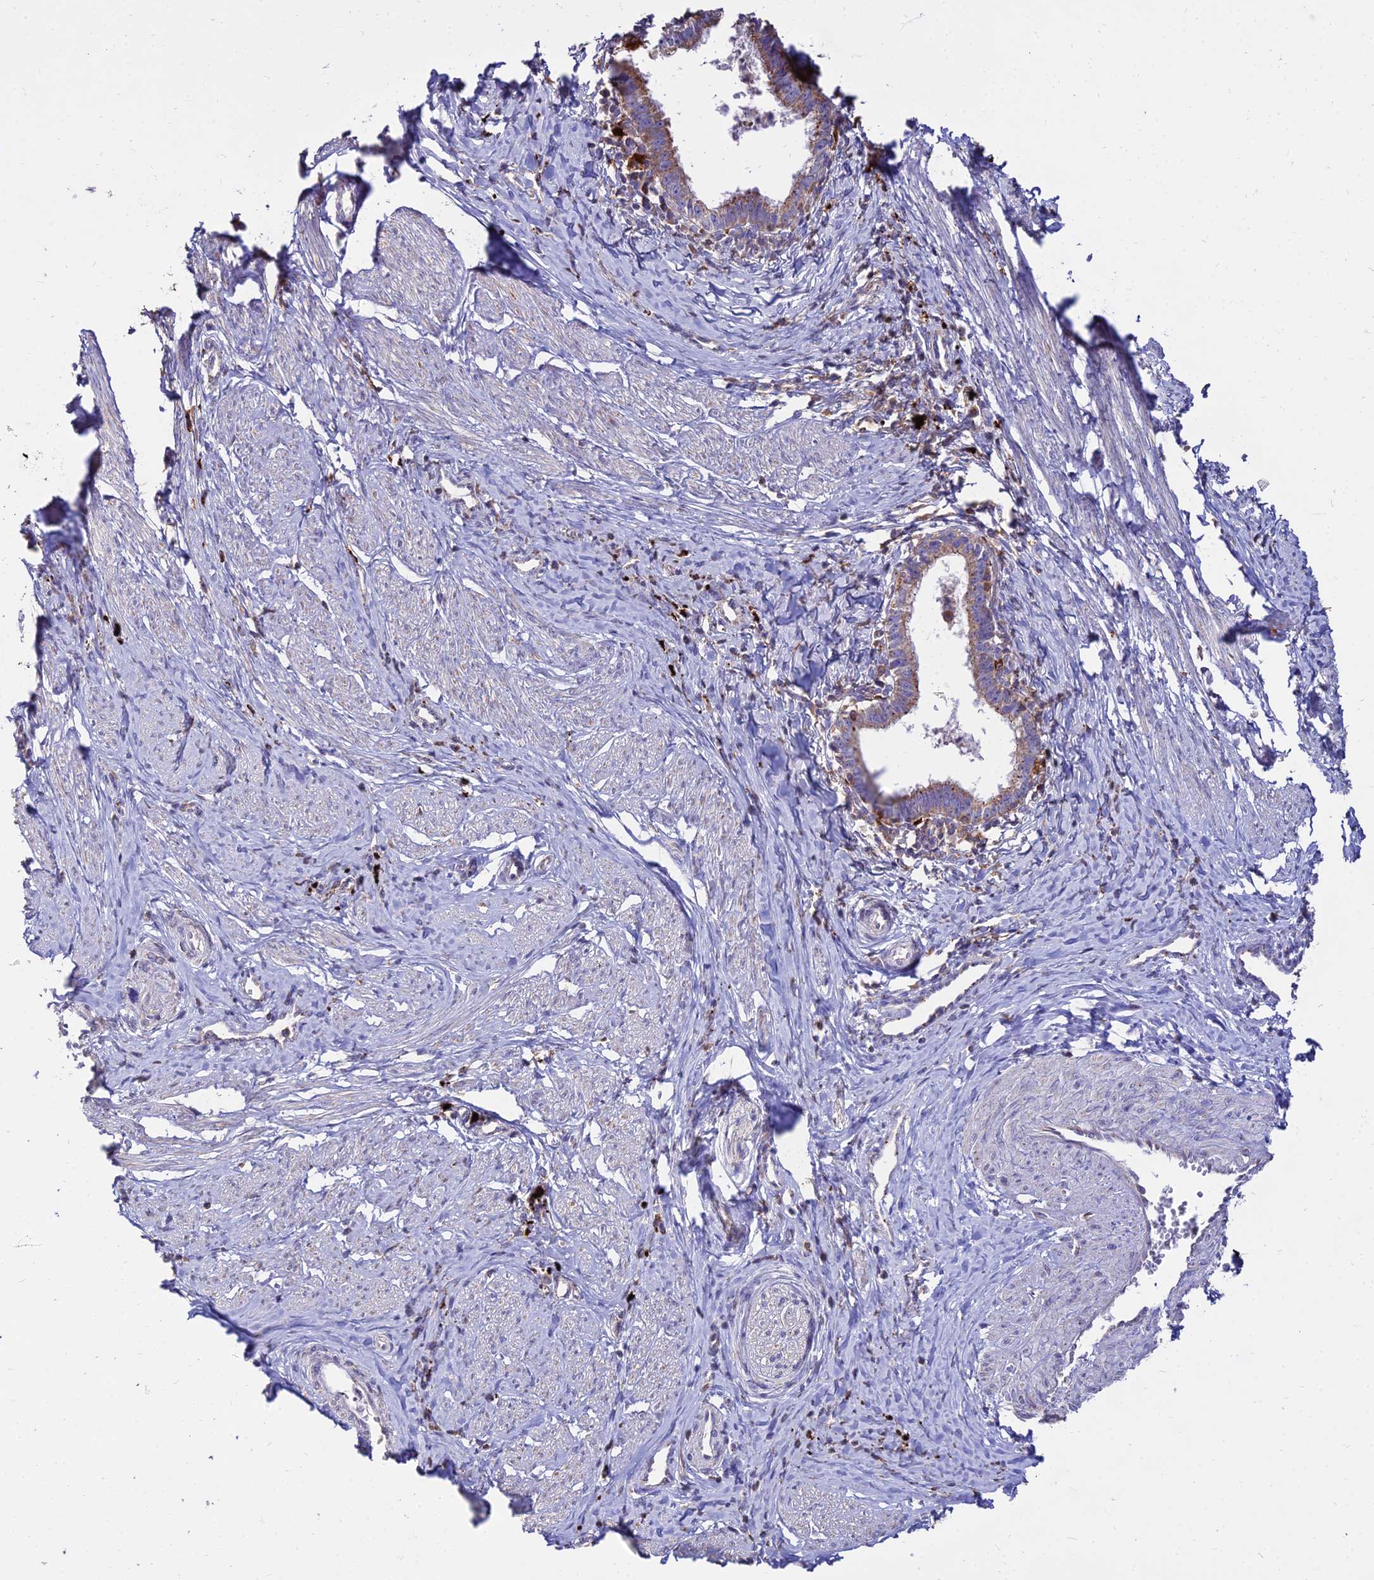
{"staining": {"intensity": "moderate", "quantity": ">75%", "location": "cytoplasmic/membranous"}, "tissue": "cervical cancer", "cell_type": "Tumor cells", "image_type": "cancer", "snomed": [{"axis": "morphology", "description": "Adenocarcinoma, NOS"}, {"axis": "topography", "description": "Cervix"}], "caption": "DAB immunohistochemical staining of cervical adenocarcinoma shows moderate cytoplasmic/membranous protein staining in approximately >75% of tumor cells. (DAB IHC, brown staining for protein, blue staining for nuclei).", "gene": "PNLIPRP3", "patient": {"sex": "female", "age": 36}}